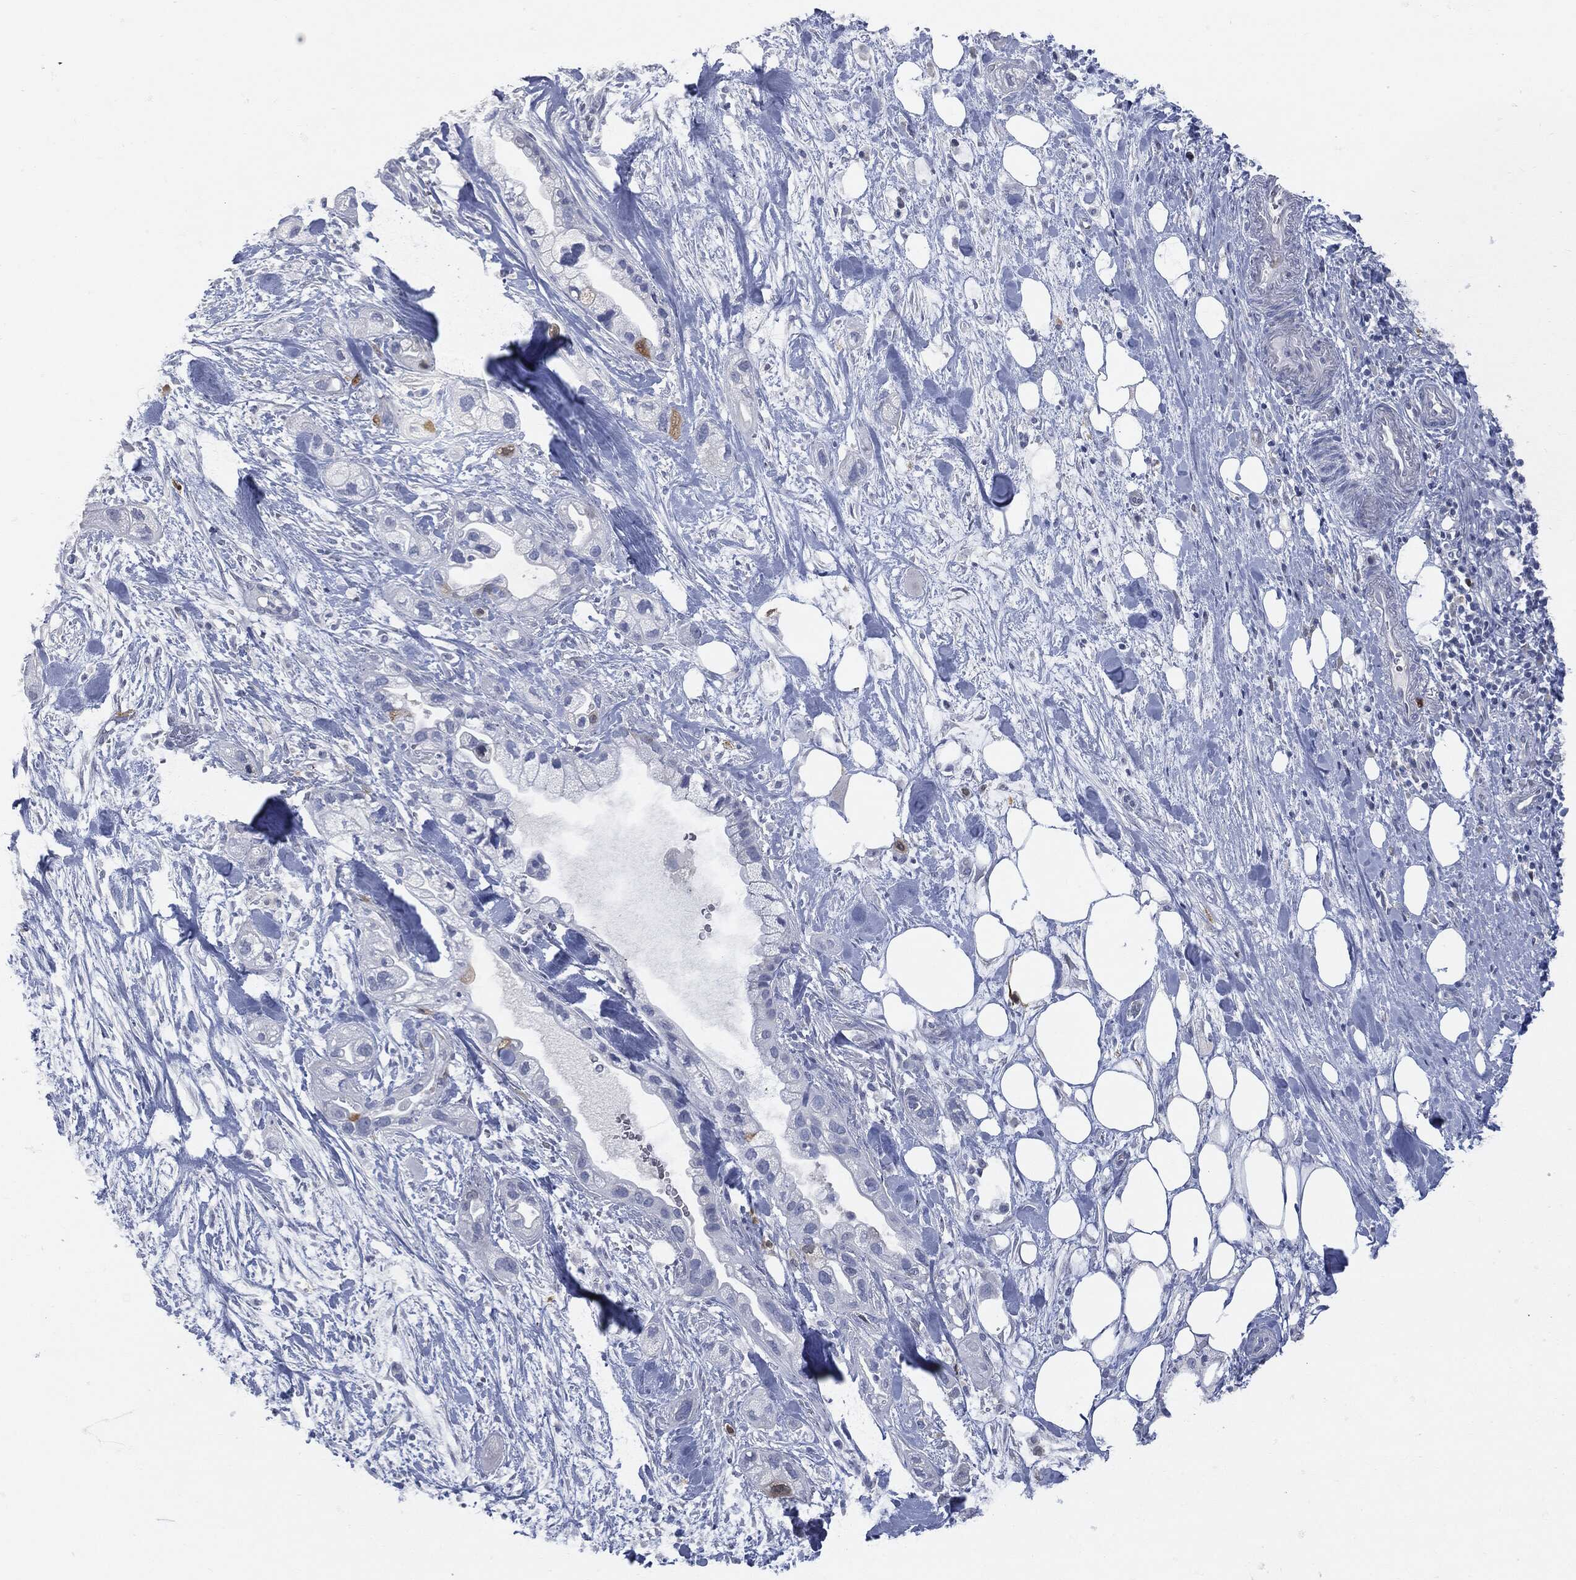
{"staining": {"intensity": "strong", "quantity": "<25%", "location": "cytoplasmic/membranous"}, "tissue": "pancreatic cancer", "cell_type": "Tumor cells", "image_type": "cancer", "snomed": [{"axis": "morphology", "description": "Adenocarcinoma, NOS"}, {"axis": "topography", "description": "Pancreas"}], "caption": "Immunohistochemistry (IHC) histopathology image of adenocarcinoma (pancreatic) stained for a protein (brown), which exhibits medium levels of strong cytoplasmic/membranous expression in approximately <25% of tumor cells.", "gene": "UBE2C", "patient": {"sex": "male", "age": 44}}